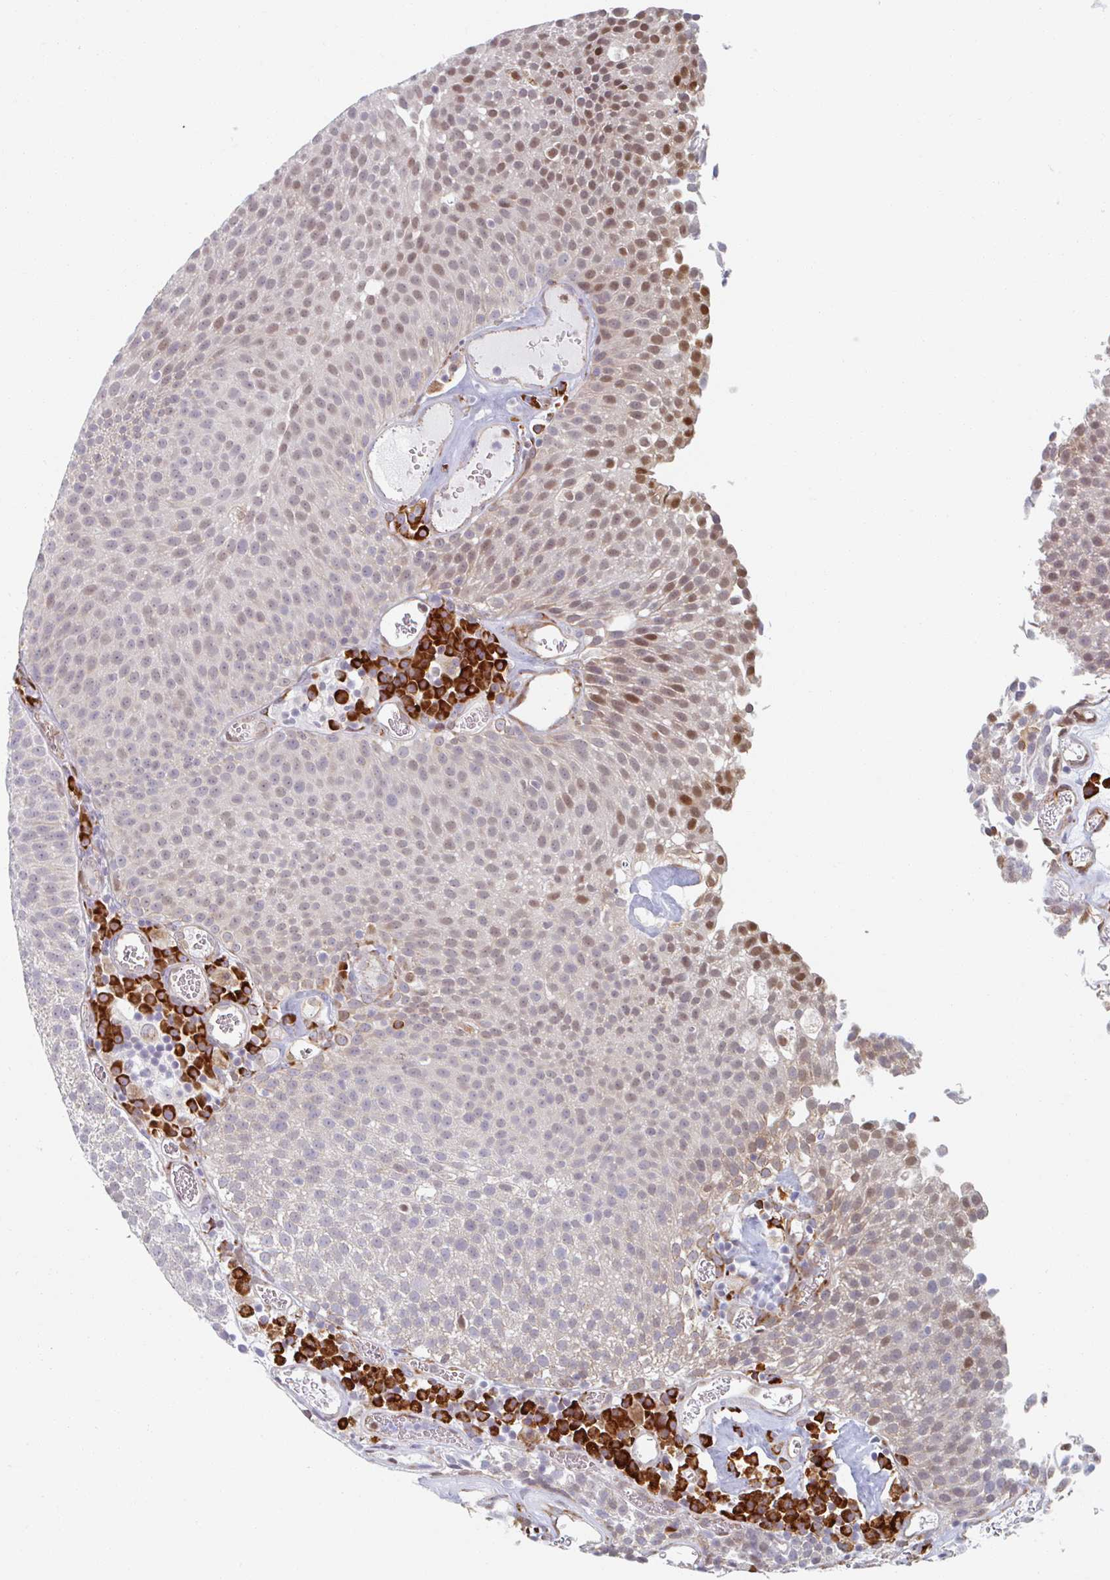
{"staining": {"intensity": "moderate", "quantity": "25%-75%", "location": "nuclear"}, "tissue": "urothelial cancer", "cell_type": "Tumor cells", "image_type": "cancer", "snomed": [{"axis": "morphology", "description": "Urothelial carcinoma, Low grade"}, {"axis": "topography", "description": "Urinary bladder"}], "caption": "Low-grade urothelial carcinoma tissue demonstrates moderate nuclear staining in approximately 25%-75% of tumor cells", "gene": "TRAPPC10", "patient": {"sex": "female", "age": 79}}